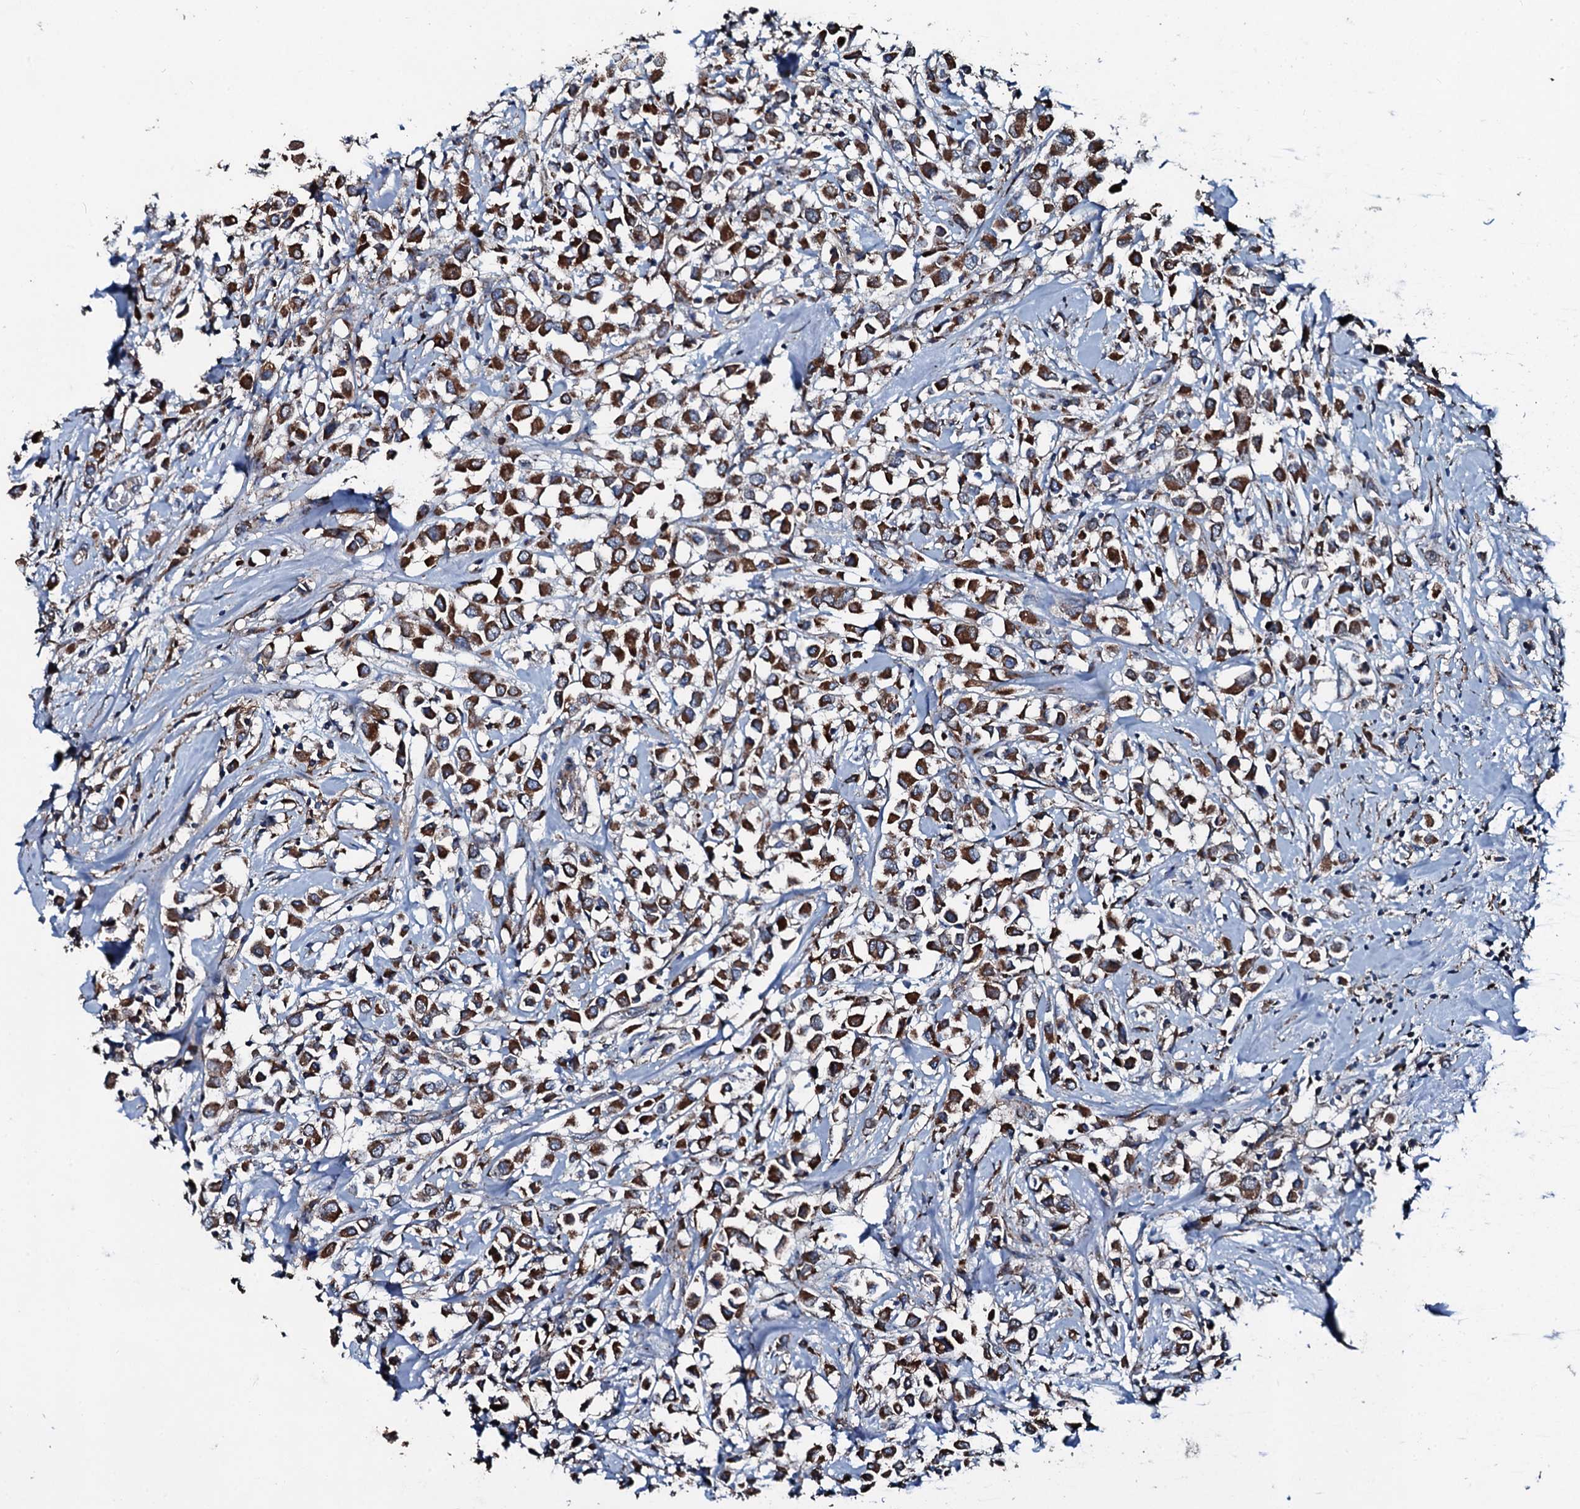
{"staining": {"intensity": "strong", "quantity": ">75%", "location": "cytoplasmic/membranous"}, "tissue": "breast cancer", "cell_type": "Tumor cells", "image_type": "cancer", "snomed": [{"axis": "morphology", "description": "Duct carcinoma"}, {"axis": "topography", "description": "Breast"}], "caption": "Strong cytoplasmic/membranous protein staining is identified in about >75% of tumor cells in breast cancer.", "gene": "ACSS3", "patient": {"sex": "female", "age": 87}}